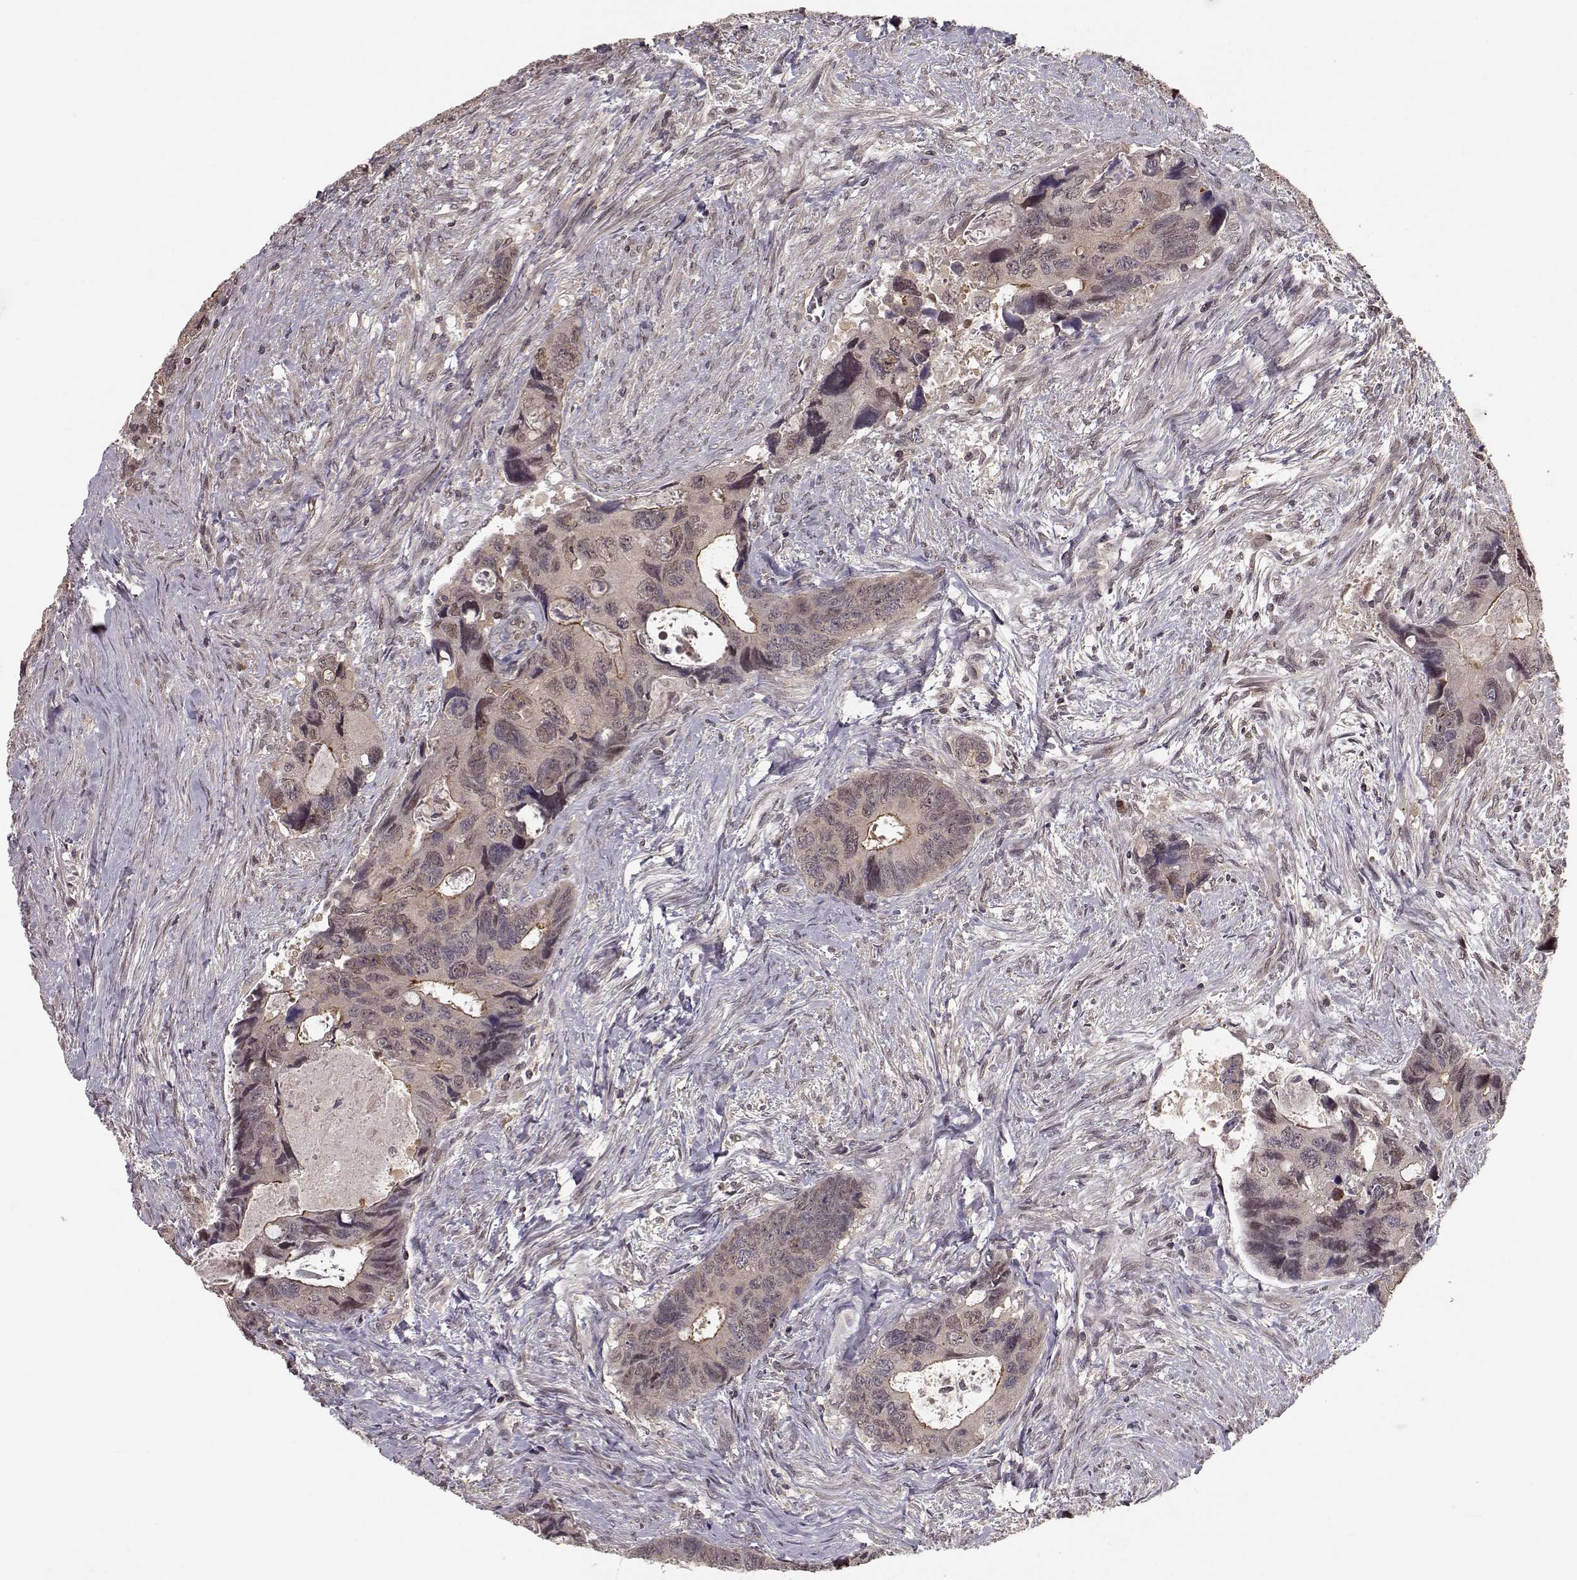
{"staining": {"intensity": "moderate", "quantity": "<25%", "location": "cytoplasmic/membranous"}, "tissue": "colorectal cancer", "cell_type": "Tumor cells", "image_type": "cancer", "snomed": [{"axis": "morphology", "description": "Adenocarcinoma, NOS"}, {"axis": "topography", "description": "Rectum"}], "caption": "About <25% of tumor cells in colorectal adenocarcinoma reveal moderate cytoplasmic/membranous protein staining as visualized by brown immunohistochemical staining.", "gene": "PLEKHG3", "patient": {"sex": "male", "age": 62}}